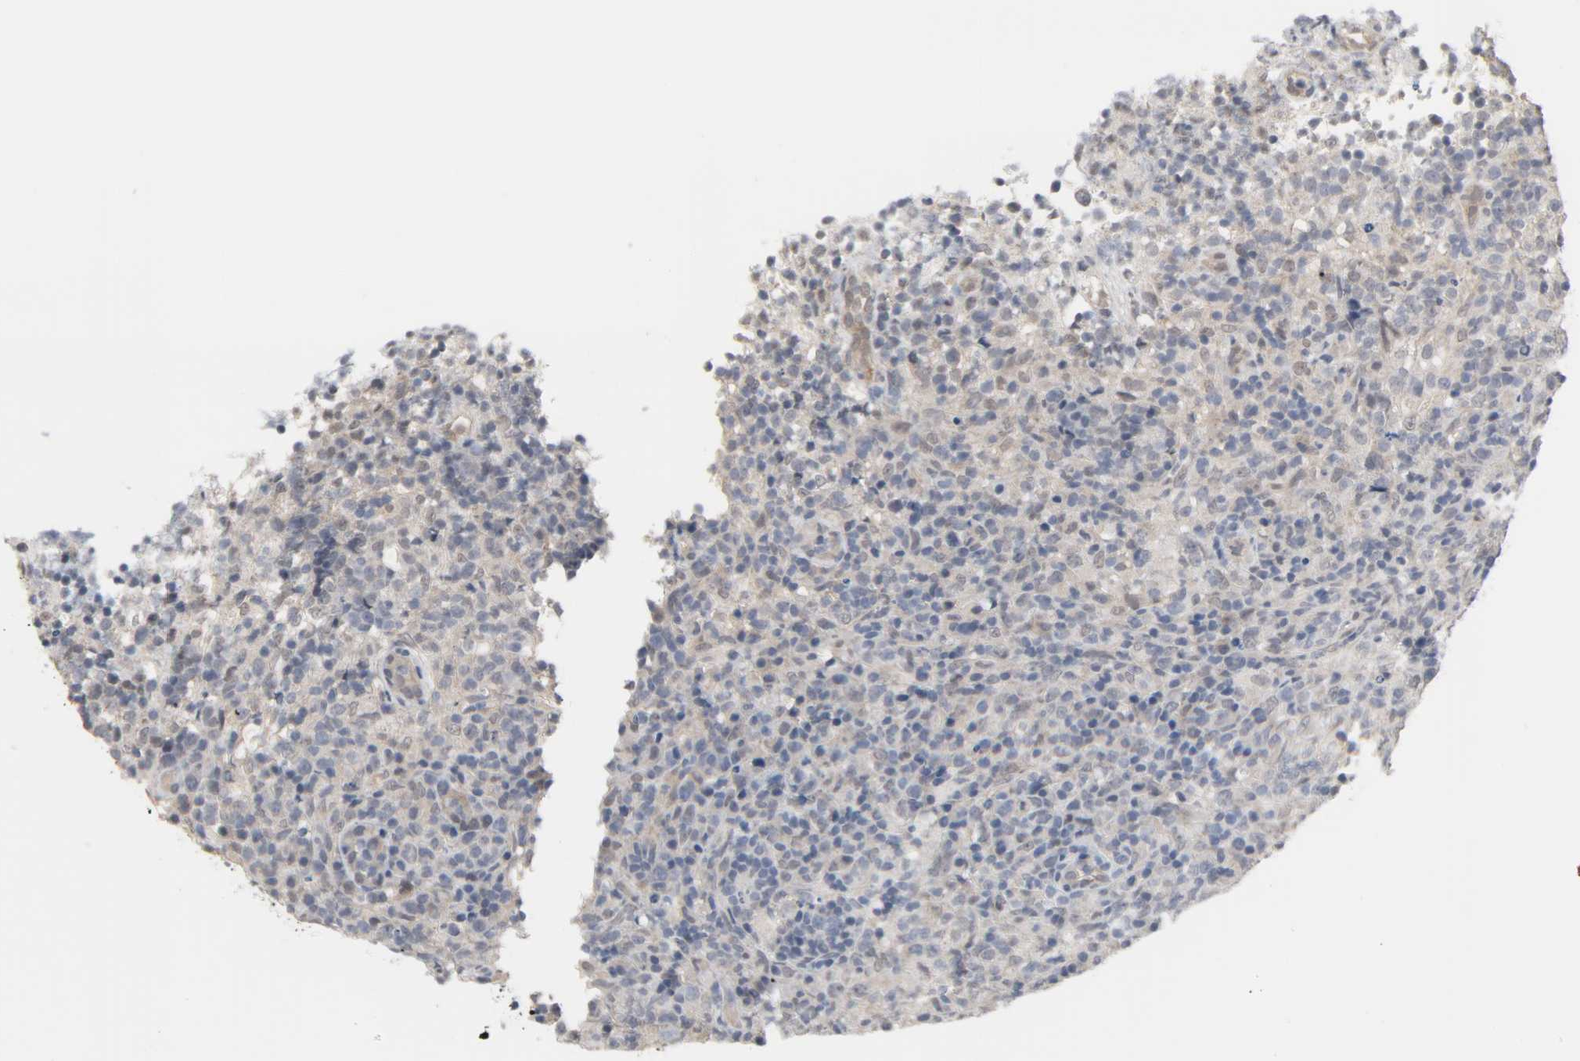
{"staining": {"intensity": "negative", "quantity": "none", "location": "none"}, "tissue": "lymphoma", "cell_type": "Tumor cells", "image_type": "cancer", "snomed": [{"axis": "morphology", "description": "Malignant lymphoma, non-Hodgkin's type, High grade"}, {"axis": "topography", "description": "Lymph node"}], "caption": "Photomicrograph shows no significant protein positivity in tumor cells of high-grade malignant lymphoma, non-Hodgkin's type.", "gene": "ACSS2", "patient": {"sex": "female", "age": 76}}